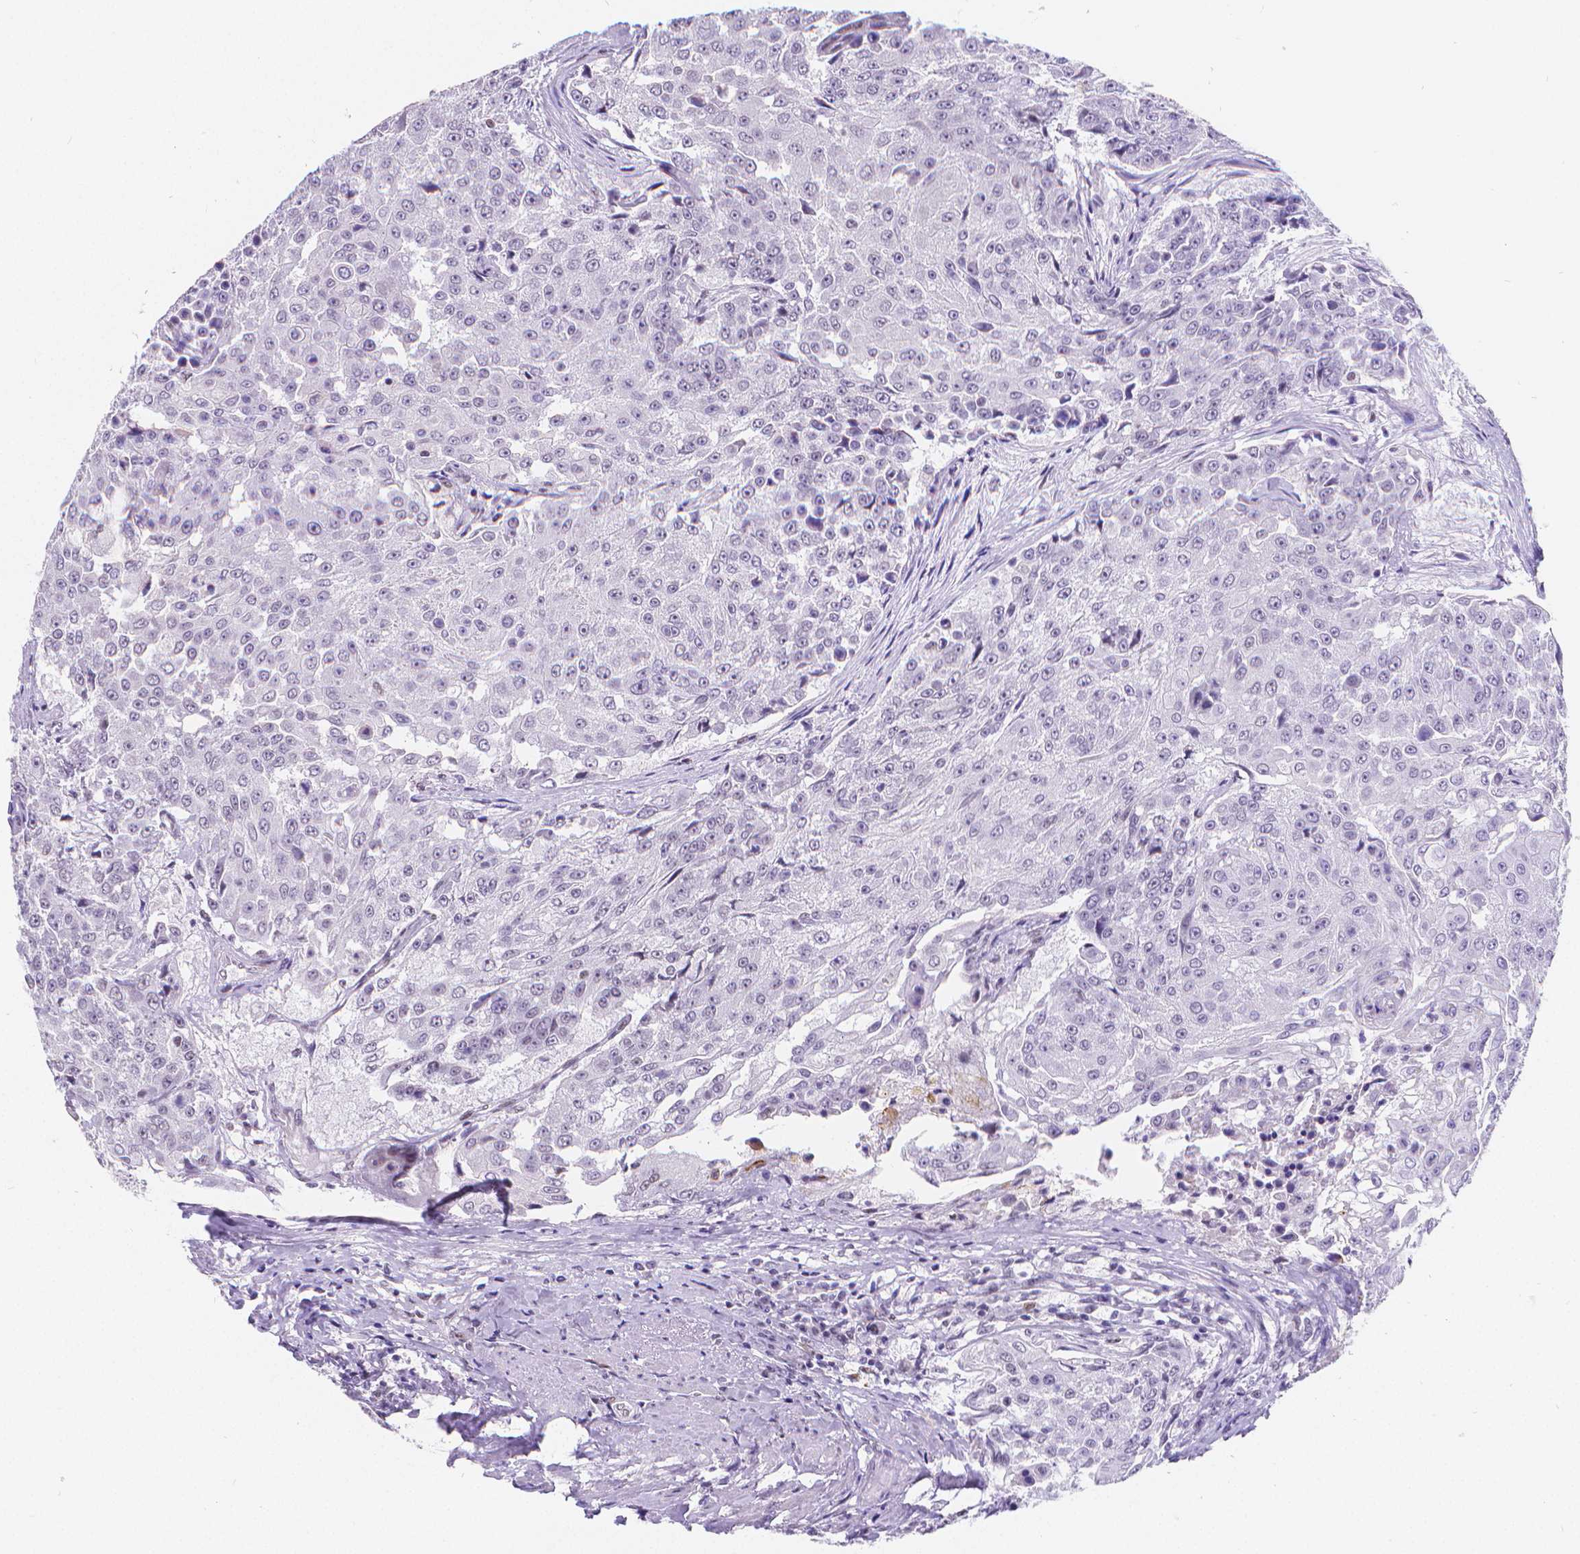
{"staining": {"intensity": "negative", "quantity": "none", "location": "none"}, "tissue": "urothelial cancer", "cell_type": "Tumor cells", "image_type": "cancer", "snomed": [{"axis": "morphology", "description": "Urothelial carcinoma, High grade"}, {"axis": "topography", "description": "Urinary bladder"}], "caption": "Tumor cells show no significant protein expression in high-grade urothelial carcinoma. The staining is performed using DAB brown chromogen with nuclei counter-stained in using hematoxylin.", "gene": "MEF2C", "patient": {"sex": "female", "age": 63}}